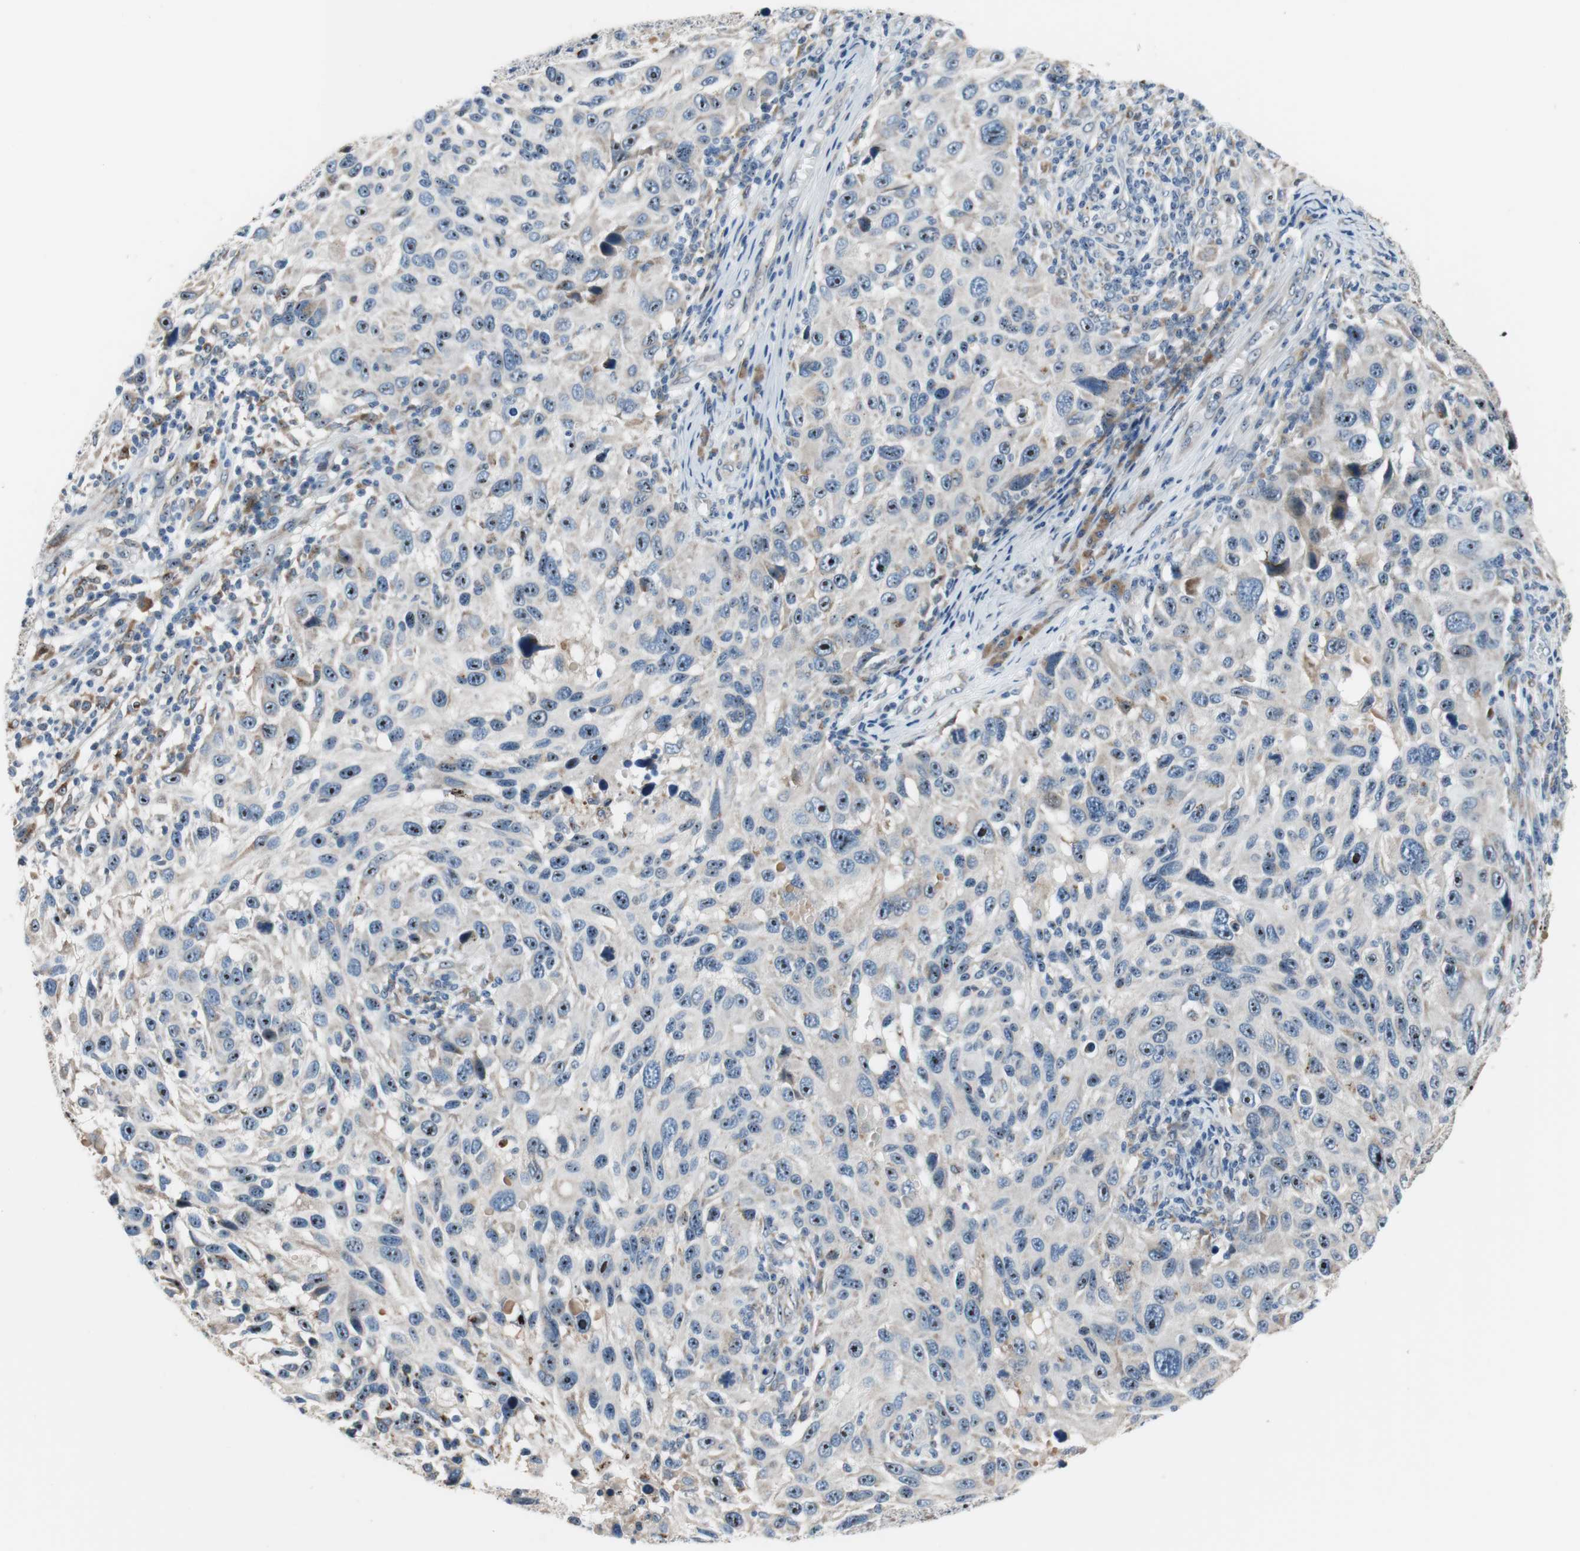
{"staining": {"intensity": "weak", "quantity": "25%-75%", "location": "cytoplasmic/membranous"}, "tissue": "melanoma", "cell_type": "Tumor cells", "image_type": "cancer", "snomed": [{"axis": "morphology", "description": "Malignant melanoma, NOS"}, {"axis": "topography", "description": "Skin"}], "caption": "The image demonstrates a brown stain indicating the presence of a protein in the cytoplasmic/membranous of tumor cells in malignant melanoma.", "gene": "TMED7", "patient": {"sex": "male", "age": 53}}